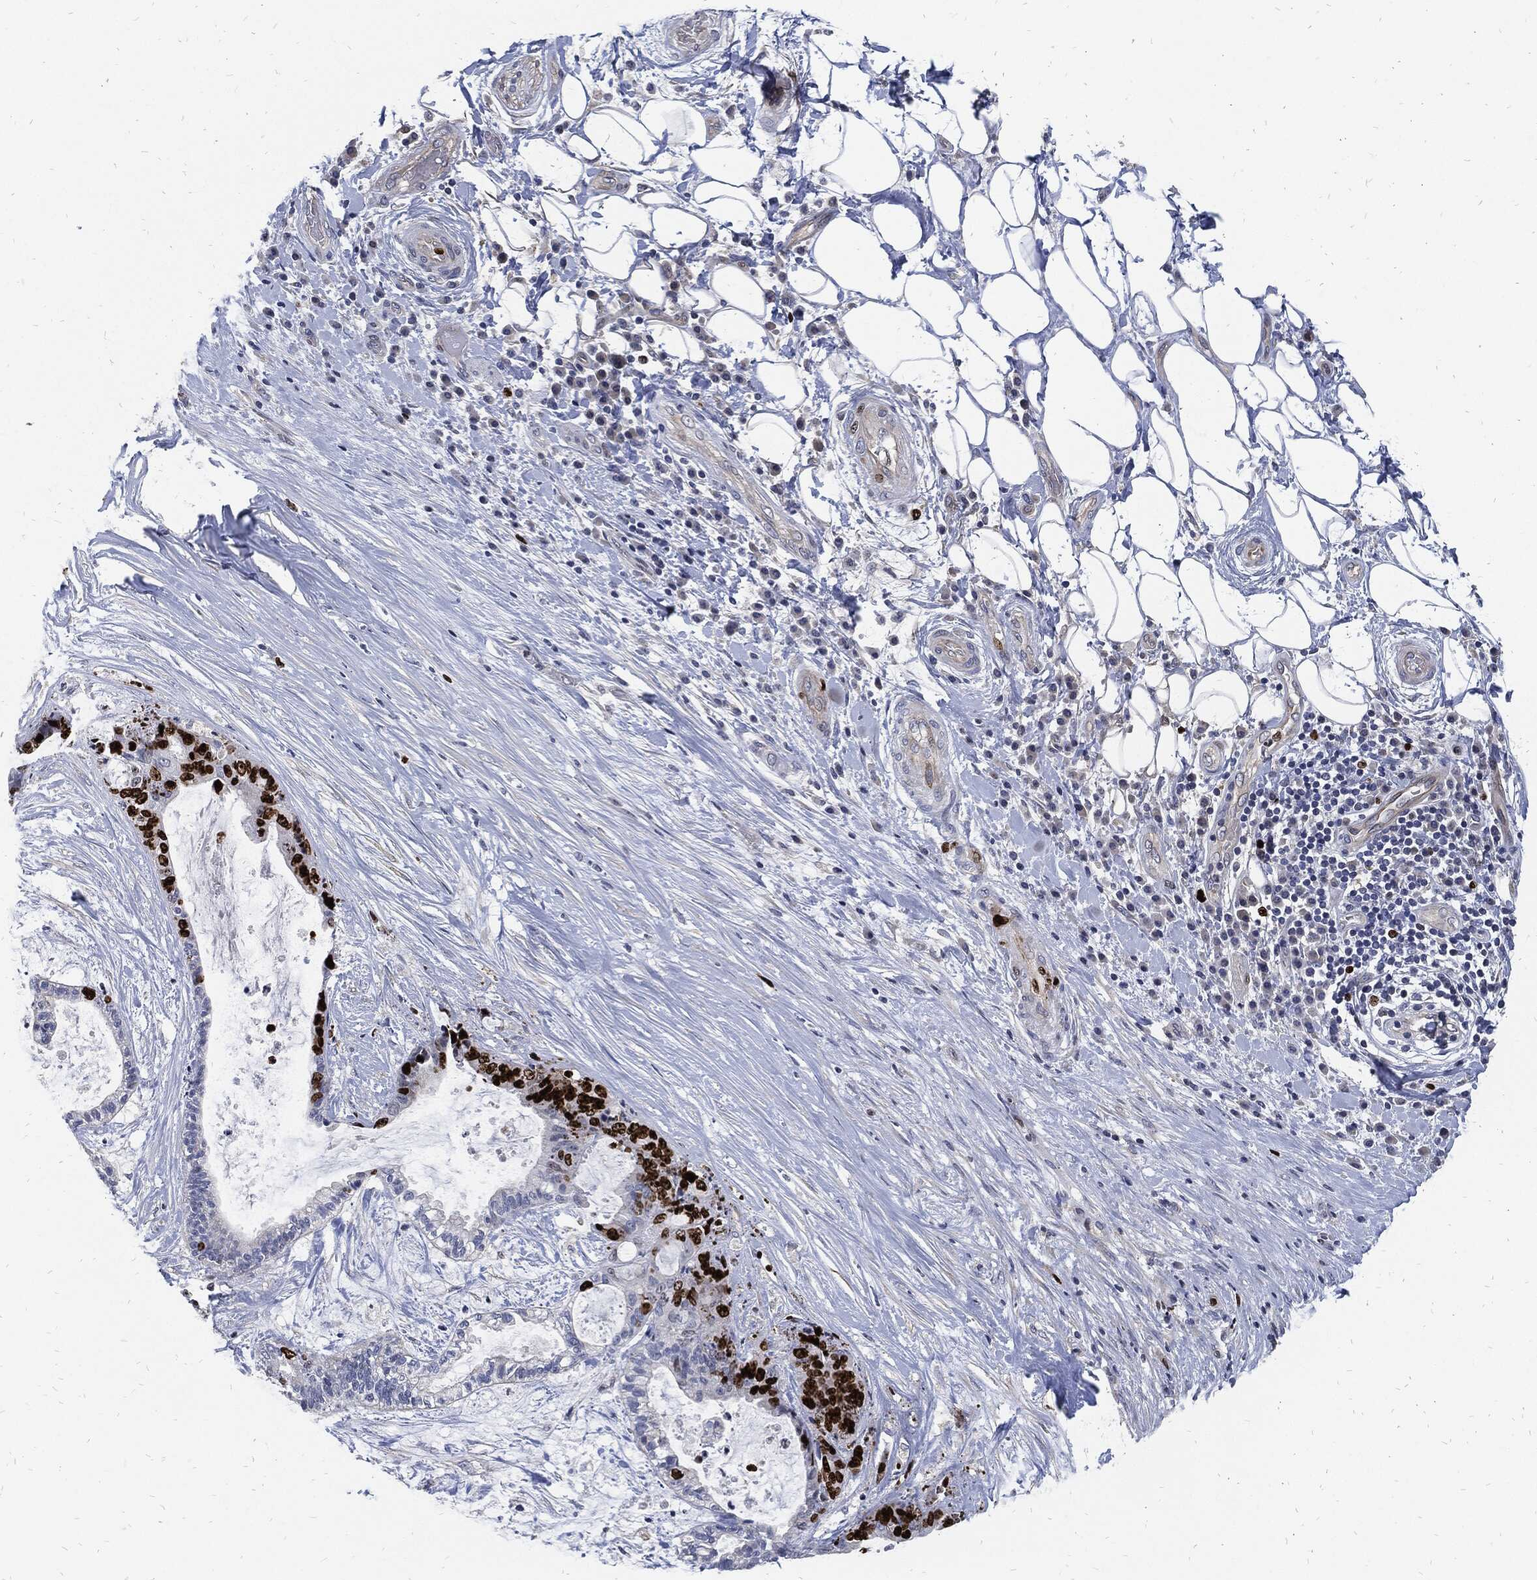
{"staining": {"intensity": "strong", "quantity": "25%-75%", "location": "nuclear"}, "tissue": "liver cancer", "cell_type": "Tumor cells", "image_type": "cancer", "snomed": [{"axis": "morphology", "description": "Cholangiocarcinoma"}, {"axis": "topography", "description": "Liver"}], "caption": "Immunohistochemistry (IHC) staining of liver cancer, which displays high levels of strong nuclear staining in about 25%-75% of tumor cells indicating strong nuclear protein positivity. The staining was performed using DAB (3,3'-diaminobenzidine) (brown) for protein detection and nuclei were counterstained in hematoxylin (blue).", "gene": "MKI67", "patient": {"sex": "female", "age": 73}}